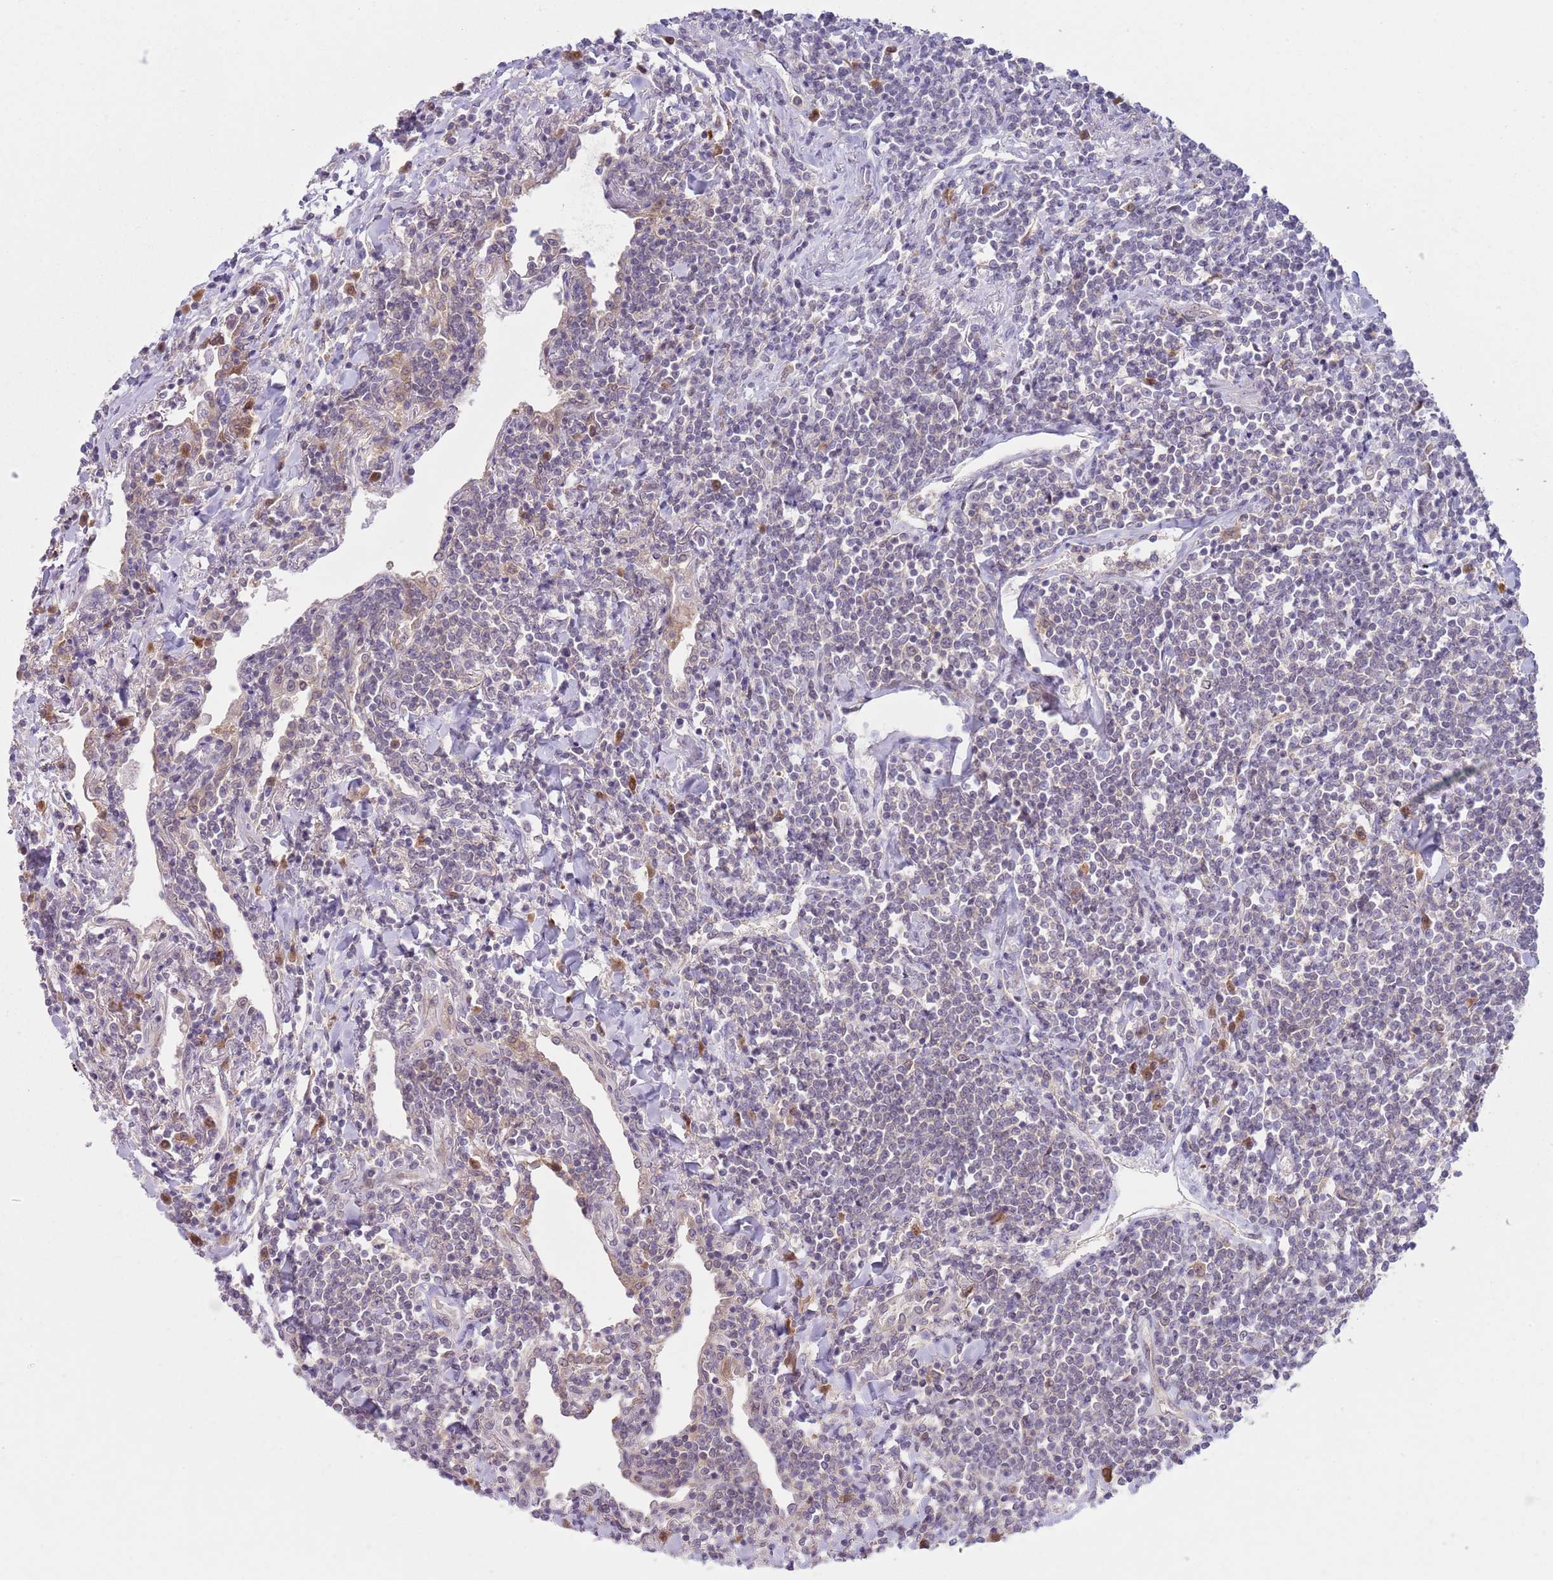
{"staining": {"intensity": "negative", "quantity": "none", "location": "none"}, "tissue": "lymphoma", "cell_type": "Tumor cells", "image_type": "cancer", "snomed": [{"axis": "morphology", "description": "Malignant lymphoma, non-Hodgkin's type, Low grade"}, {"axis": "topography", "description": "Lung"}], "caption": "Human lymphoma stained for a protein using immunohistochemistry (IHC) reveals no staining in tumor cells.", "gene": "COPE", "patient": {"sex": "female", "age": 71}}